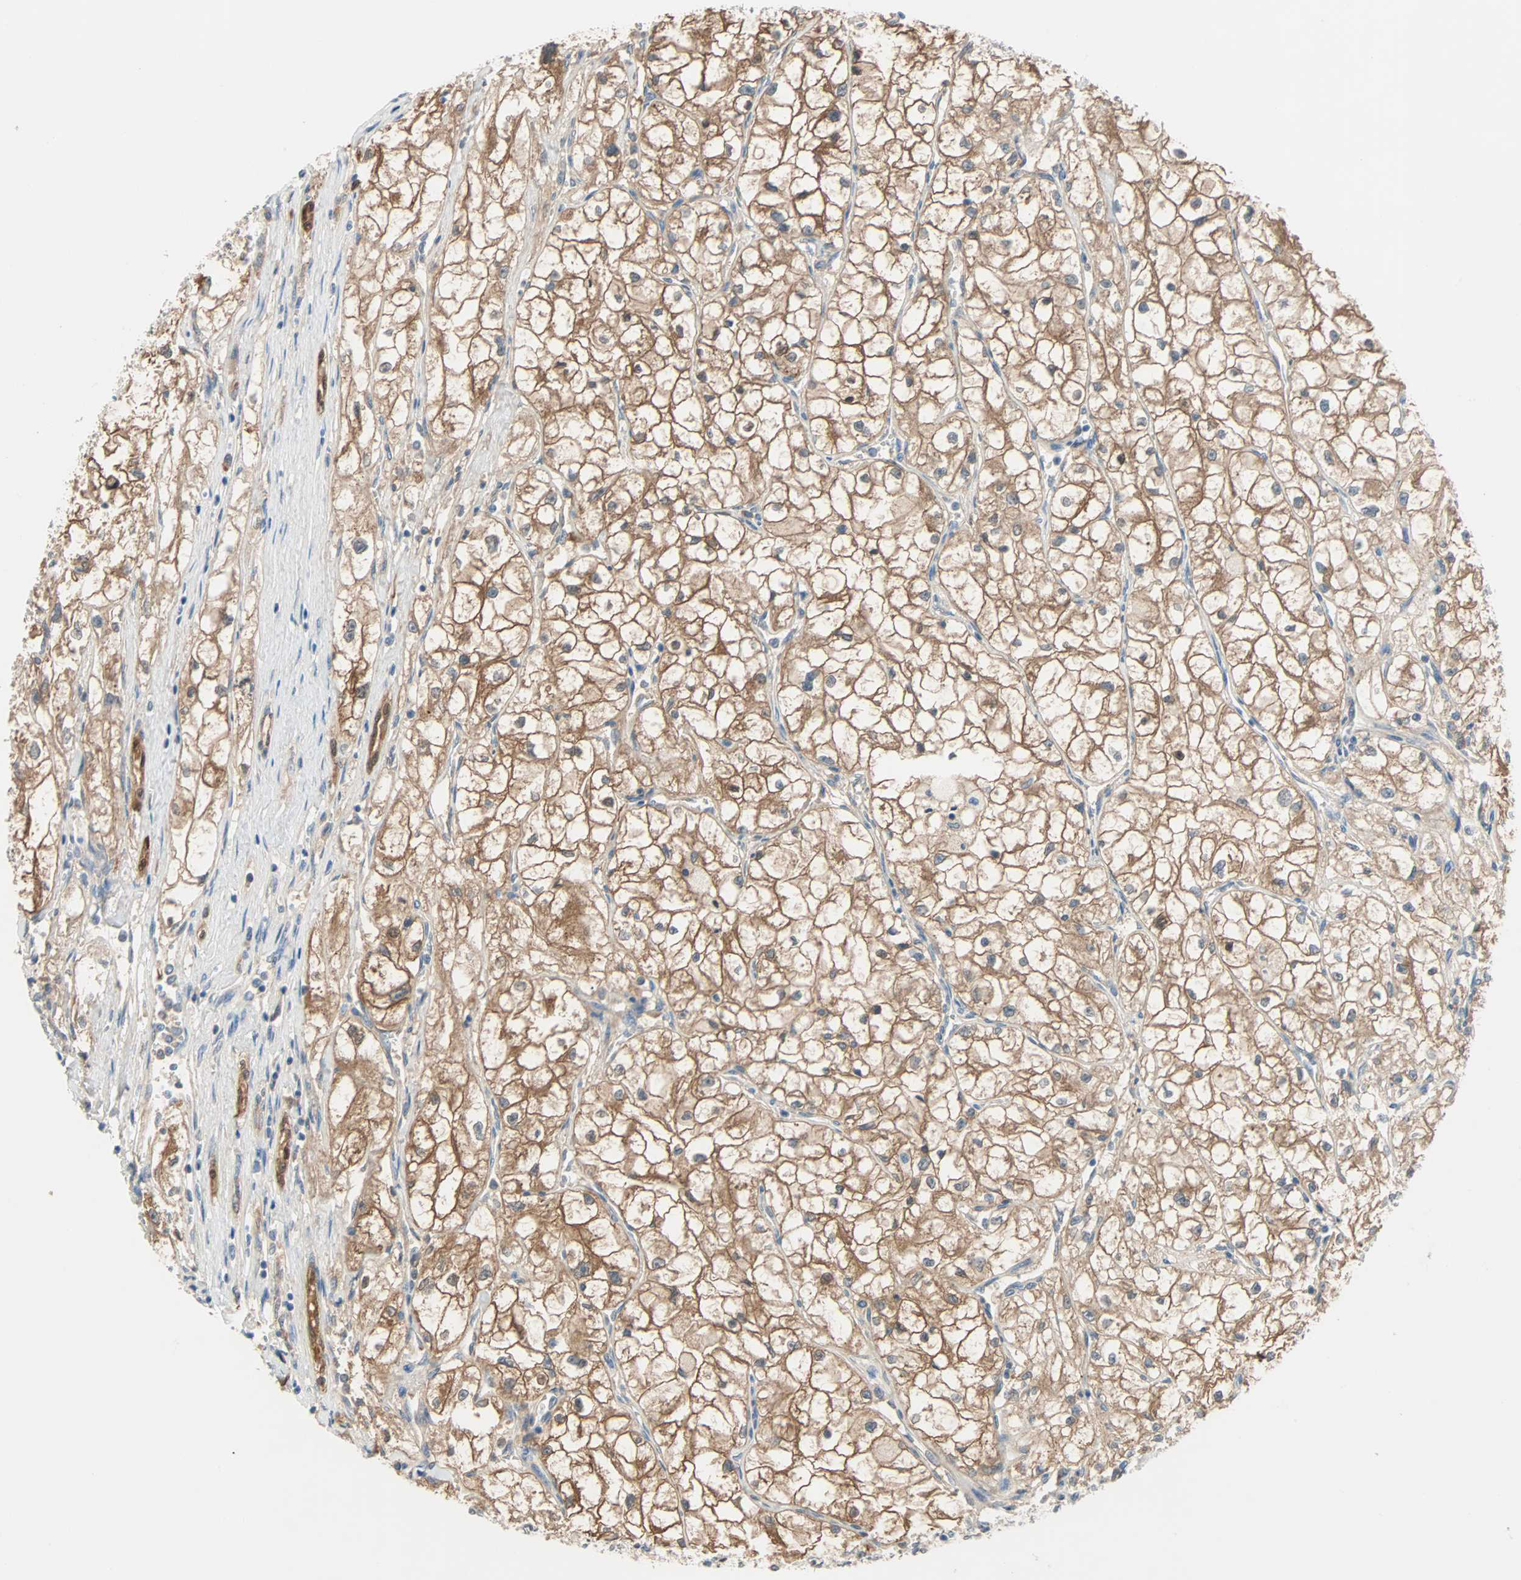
{"staining": {"intensity": "moderate", "quantity": ">75%", "location": "cytoplasmic/membranous"}, "tissue": "renal cancer", "cell_type": "Tumor cells", "image_type": "cancer", "snomed": [{"axis": "morphology", "description": "Adenocarcinoma, NOS"}, {"axis": "topography", "description": "Kidney"}], "caption": "This is a histology image of immunohistochemistry staining of adenocarcinoma (renal), which shows moderate staining in the cytoplasmic/membranous of tumor cells.", "gene": "TNFRSF12A", "patient": {"sex": "female", "age": 70}}